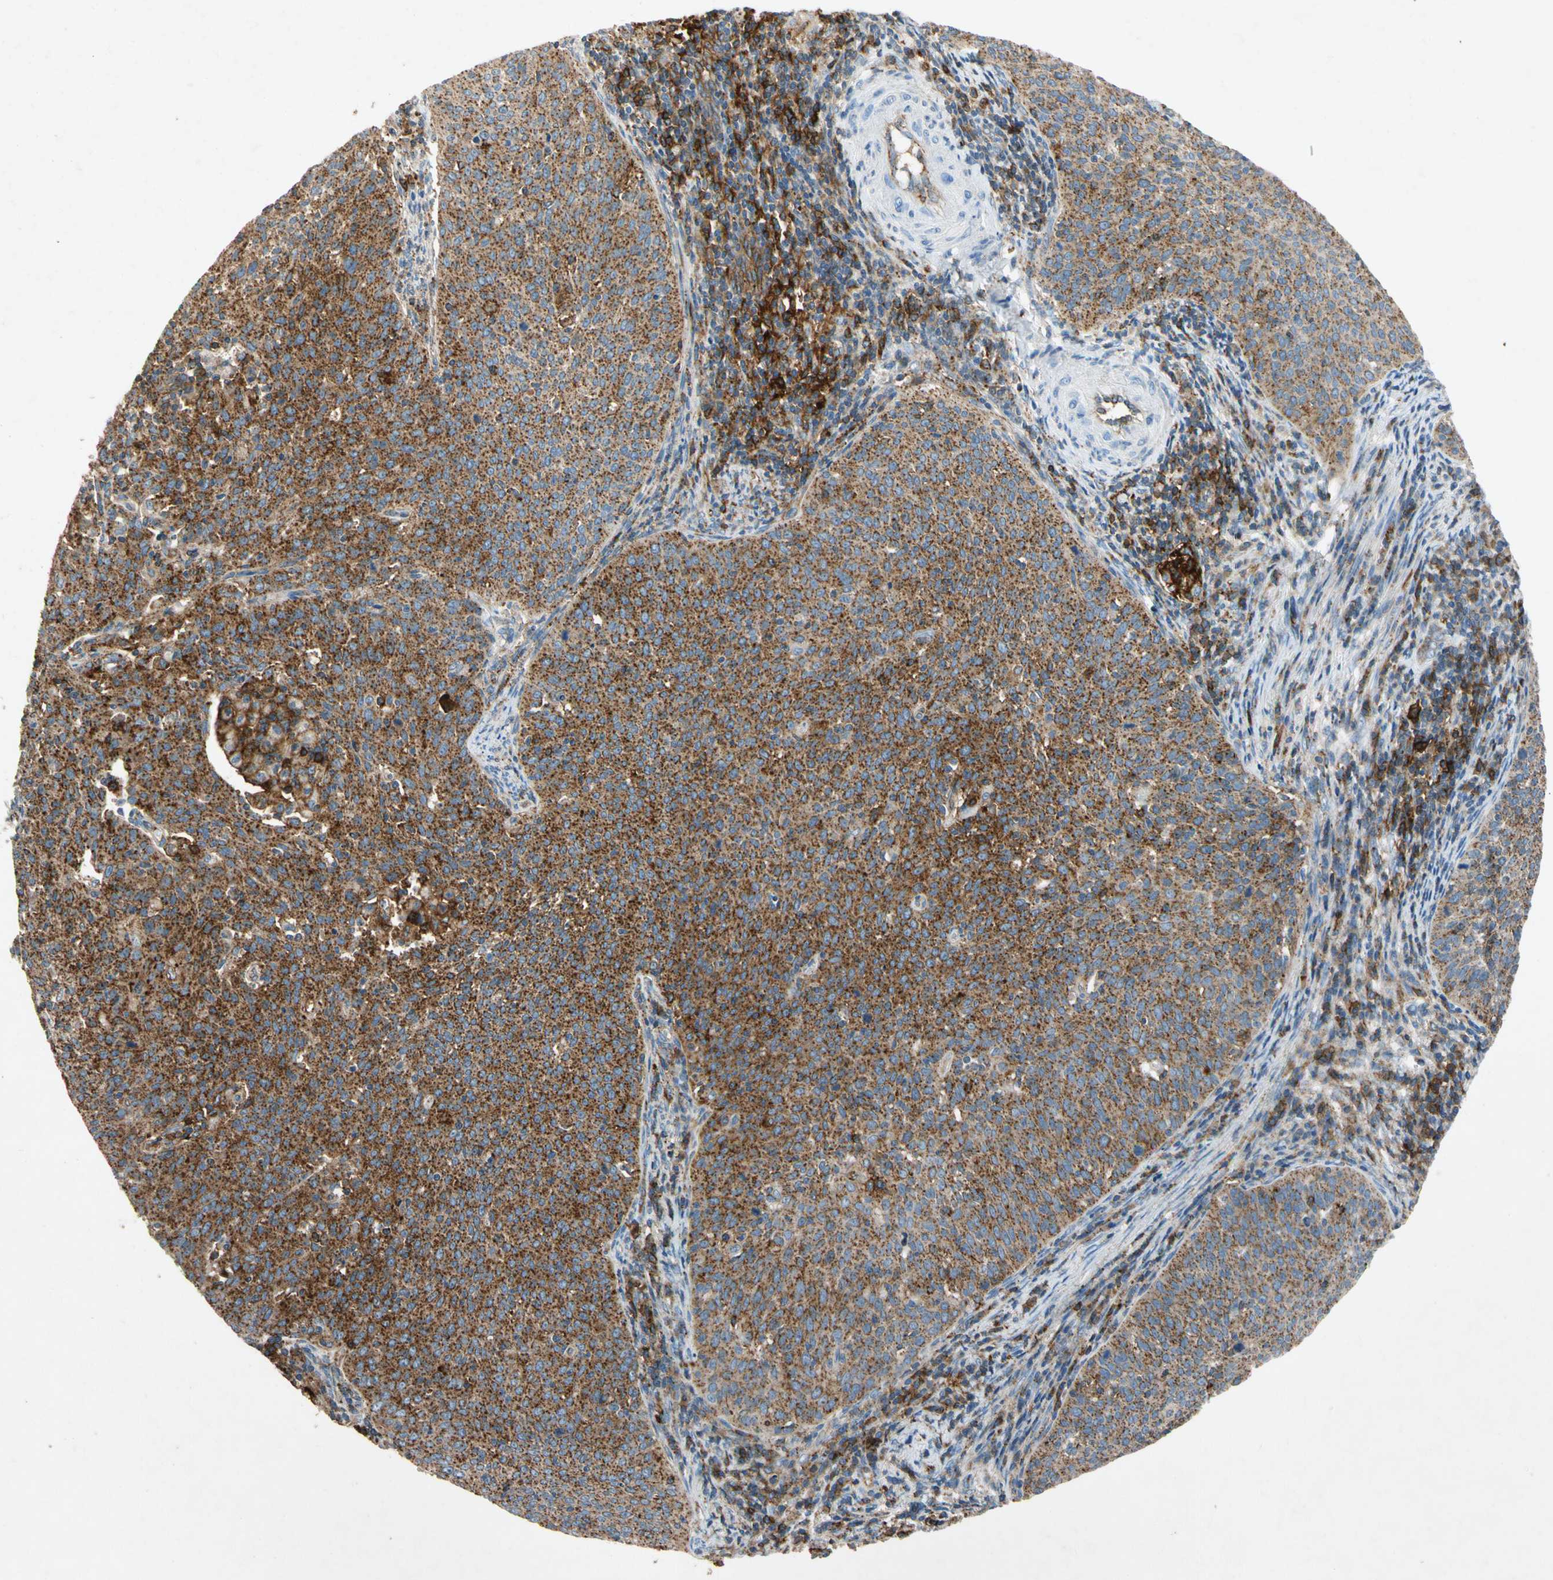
{"staining": {"intensity": "strong", "quantity": ">75%", "location": "cytoplasmic/membranous"}, "tissue": "cervical cancer", "cell_type": "Tumor cells", "image_type": "cancer", "snomed": [{"axis": "morphology", "description": "Squamous cell carcinoma, NOS"}, {"axis": "topography", "description": "Cervix"}], "caption": "IHC (DAB) staining of human cervical squamous cell carcinoma shows strong cytoplasmic/membranous protein positivity in about >75% of tumor cells. Immunohistochemistry (ihc) stains the protein in brown and the nuclei are stained blue.", "gene": "NDFIP2", "patient": {"sex": "female", "age": 38}}